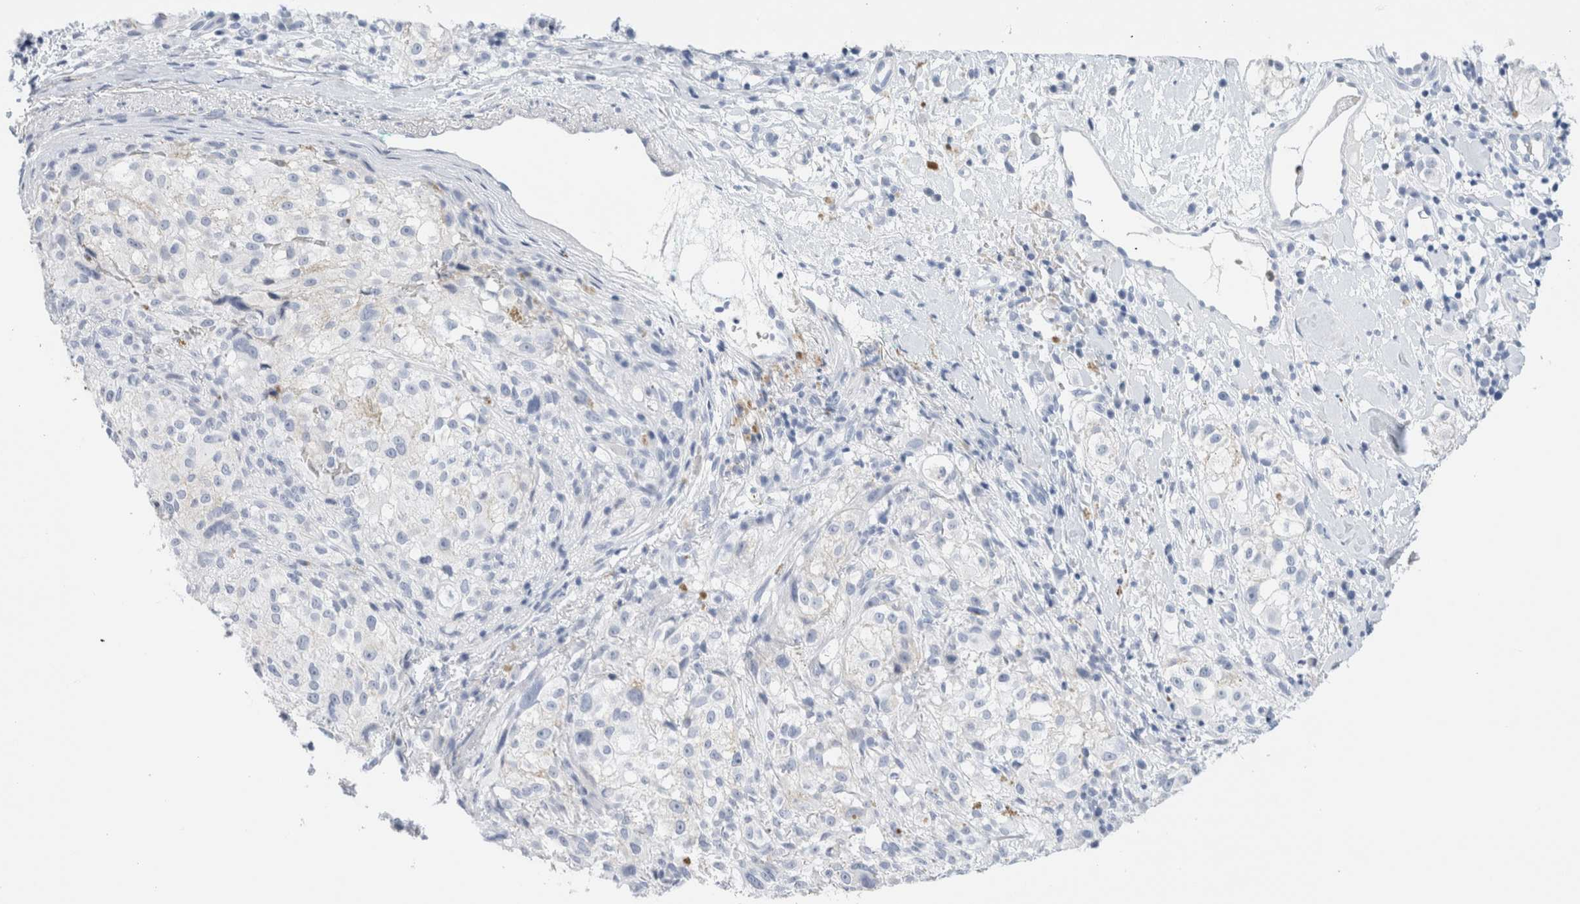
{"staining": {"intensity": "negative", "quantity": "none", "location": "none"}, "tissue": "melanoma", "cell_type": "Tumor cells", "image_type": "cancer", "snomed": [{"axis": "morphology", "description": "Necrosis, NOS"}, {"axis": "morphology", "description": "Malignant melanoma, NOS"}, {"axis": "topography", "description": "Skin"}], "caption": "DAB (3,3'-diaminobenzidine) immunohistochemical staining of melanoma displays no significant staining in tumor cells.", "gene": "ARG1", "patient": {"sex": "female", "age": 87}}